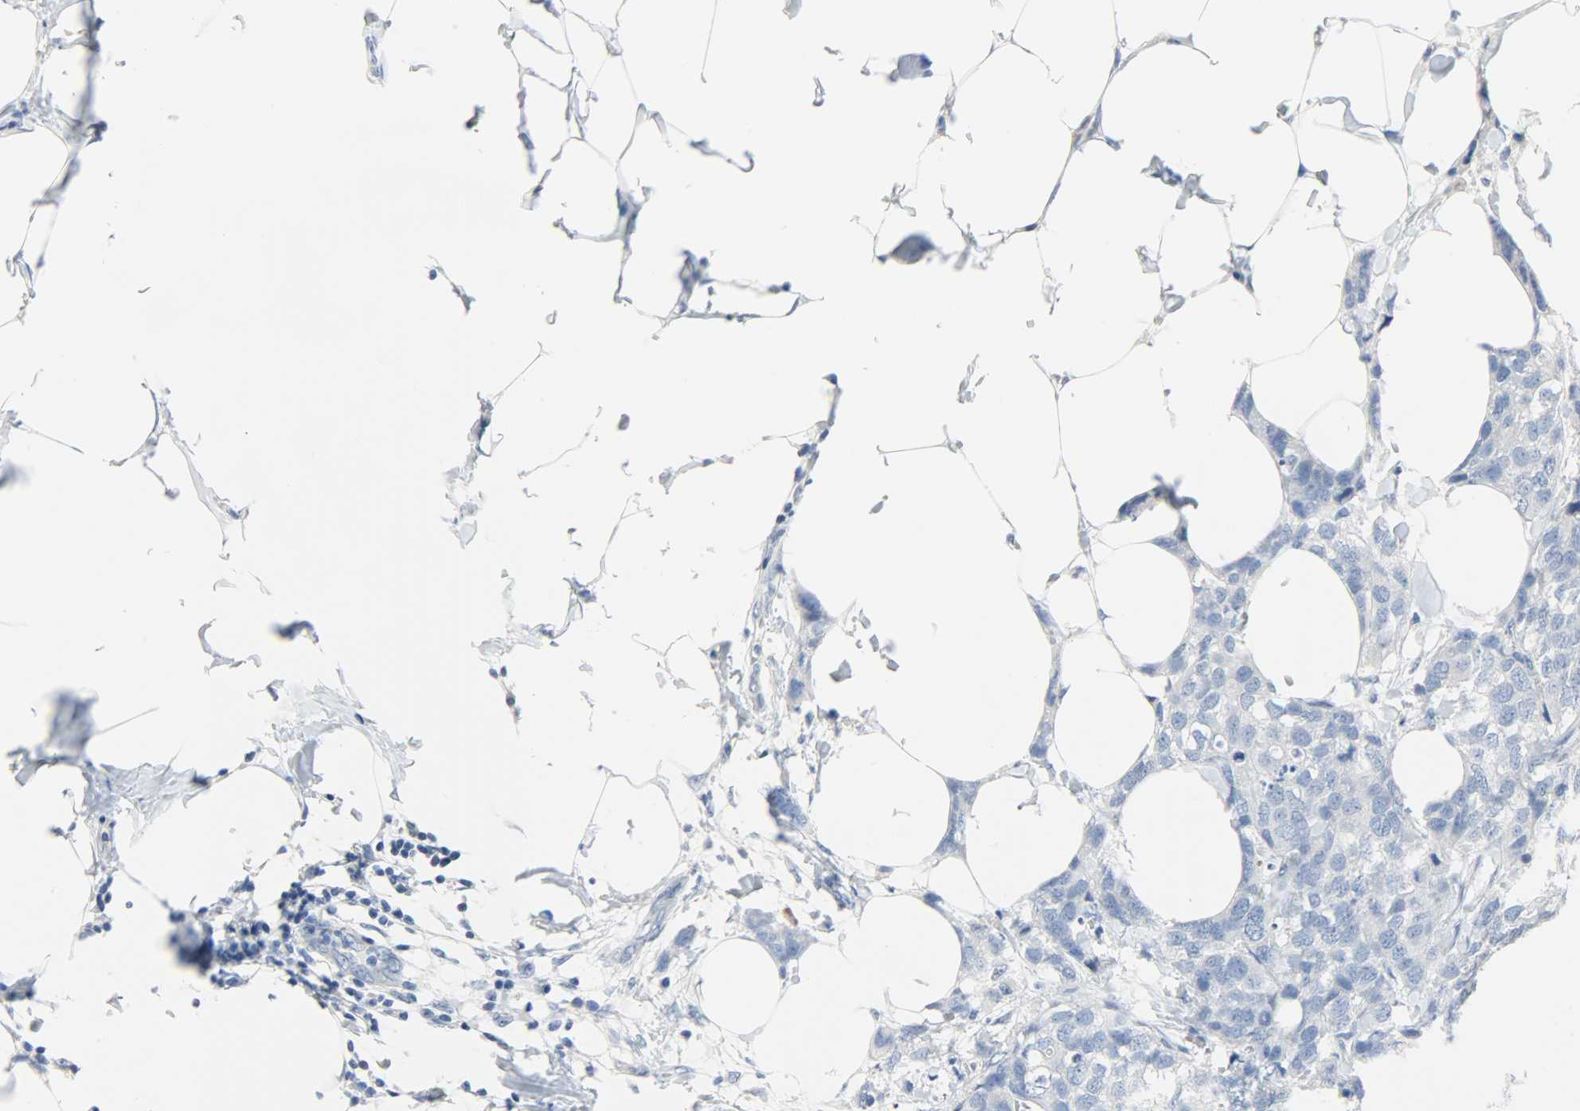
{"staining": {"intensity": "negative", "quantity": "none", "location": "none"}, "tissue": "breast cancer", "cell_type": "Tumor cells", "image_type": "cancer", "snomed": [{"axis": "morphology", "description": "Normal tissue, NOS"}, {"axis": "morphology", "description": "Duct carcinoma"}, {"axis": "topography", "description": "Breast"}], "caption": "Immunohistochemistry micrograph of neoplastic tissue: breast cancer stained with DAB demonstrates no significant protein staining in tumor cells.", "gene": "CRP", "patient": {"sex": "female", "age": 50}}